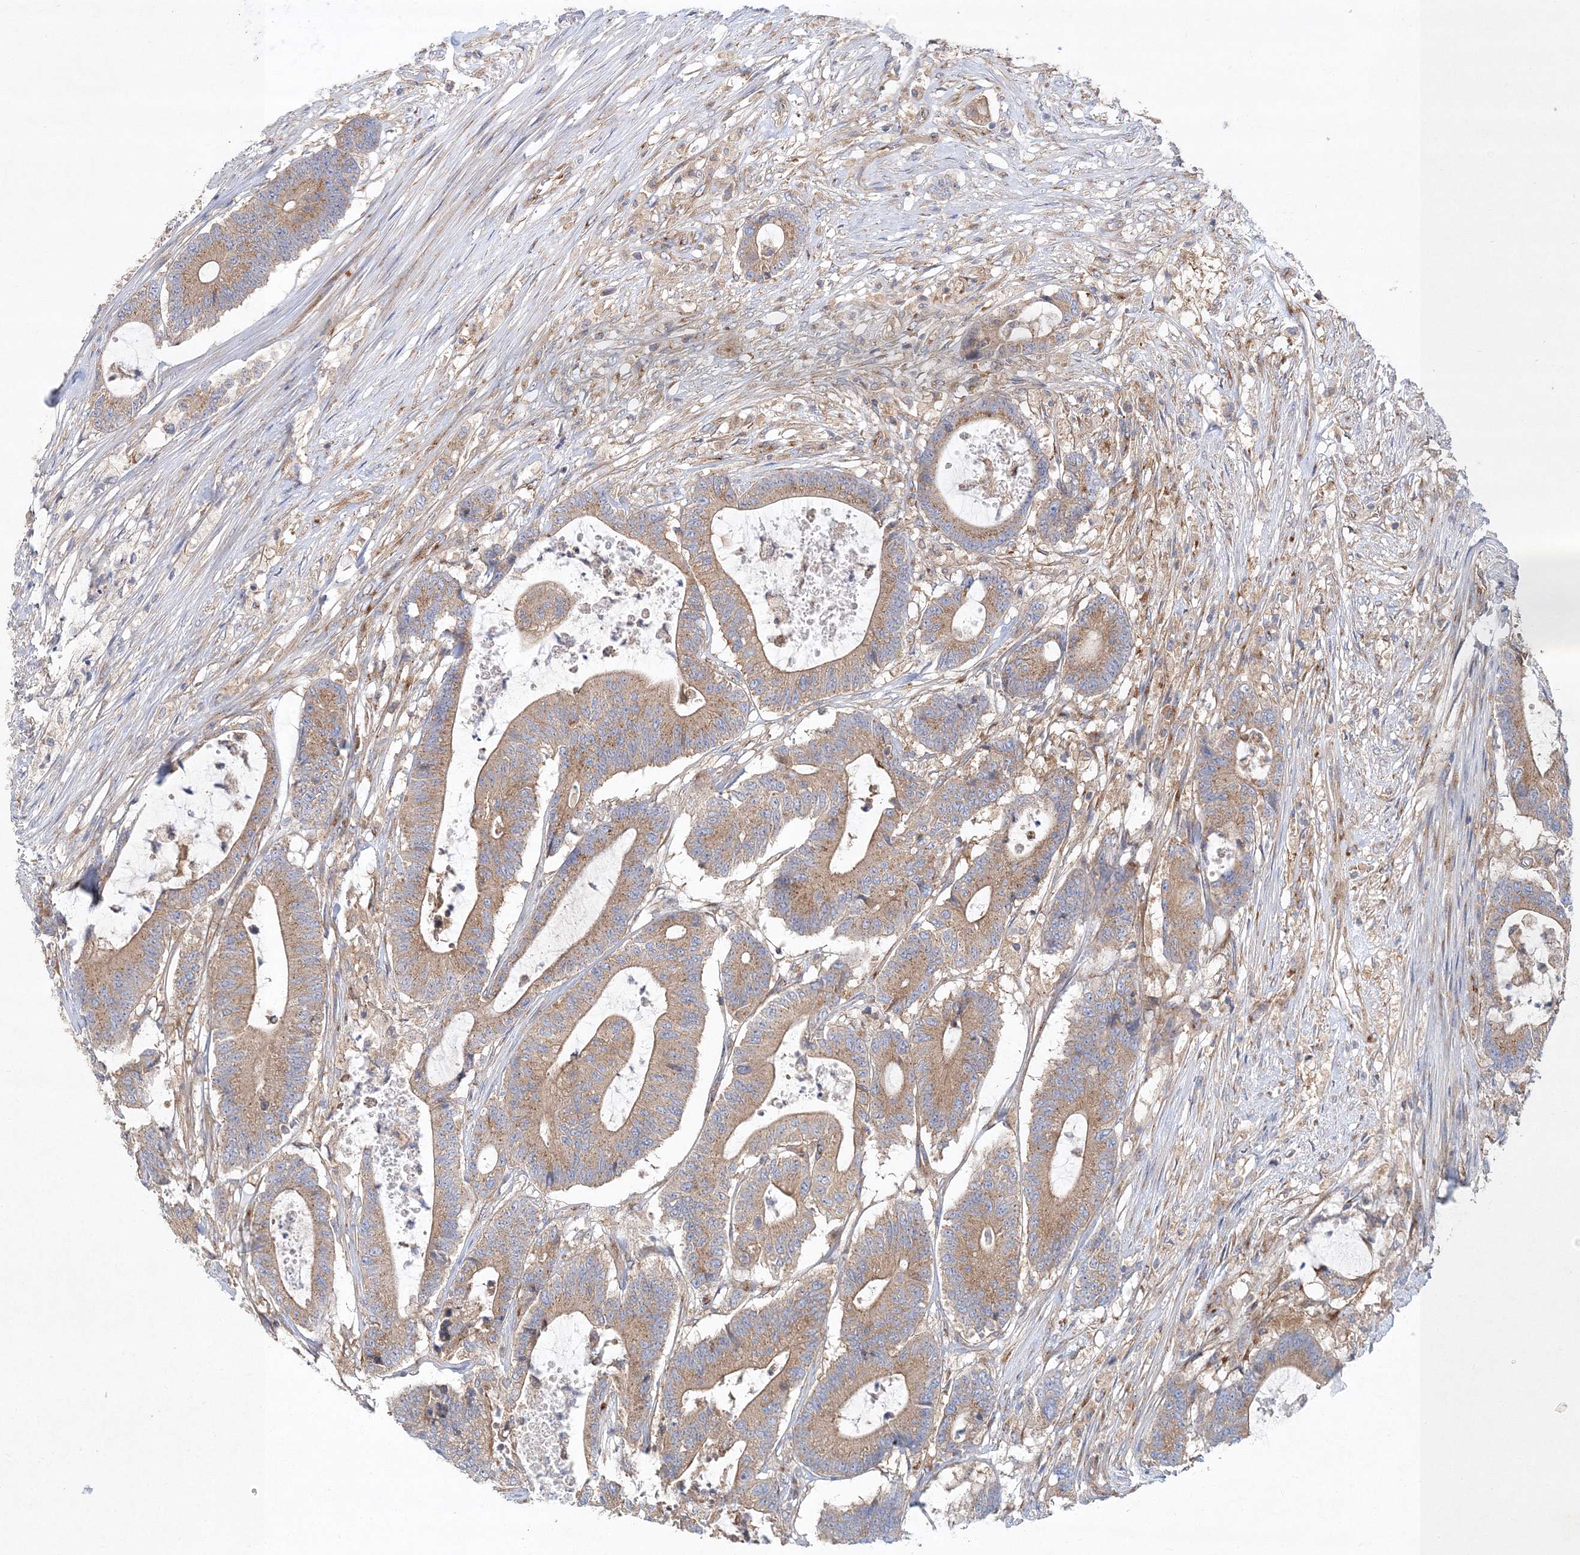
{"staining": {"intensity": "moderate", "quantity": ">75%", "location": "cytoplasmic/membranous"}, "tissue": "colorectal cancer", "cell_type": "Tumor cells", "image_type": "cancer", "snomed": [{"axis": "morphology", "description": "Adenocarcinoma, NOS"}, {"axis": "topography", "description": "Colon"}], "caption": "IHC of colorectal cancer exhibits medium levels of moderate cytoplasmic/membranous staining in approximately >75% of tumor cells. The staining was performed using DAB (3,3'-diaminobenzidine) to visualize the protein expression in brown, while the nuclei were stained in blue with hematoxylin (Magnification: 20x).", "gene": "SEC23IP", "patient": {"sex": "female", "age": 84}}